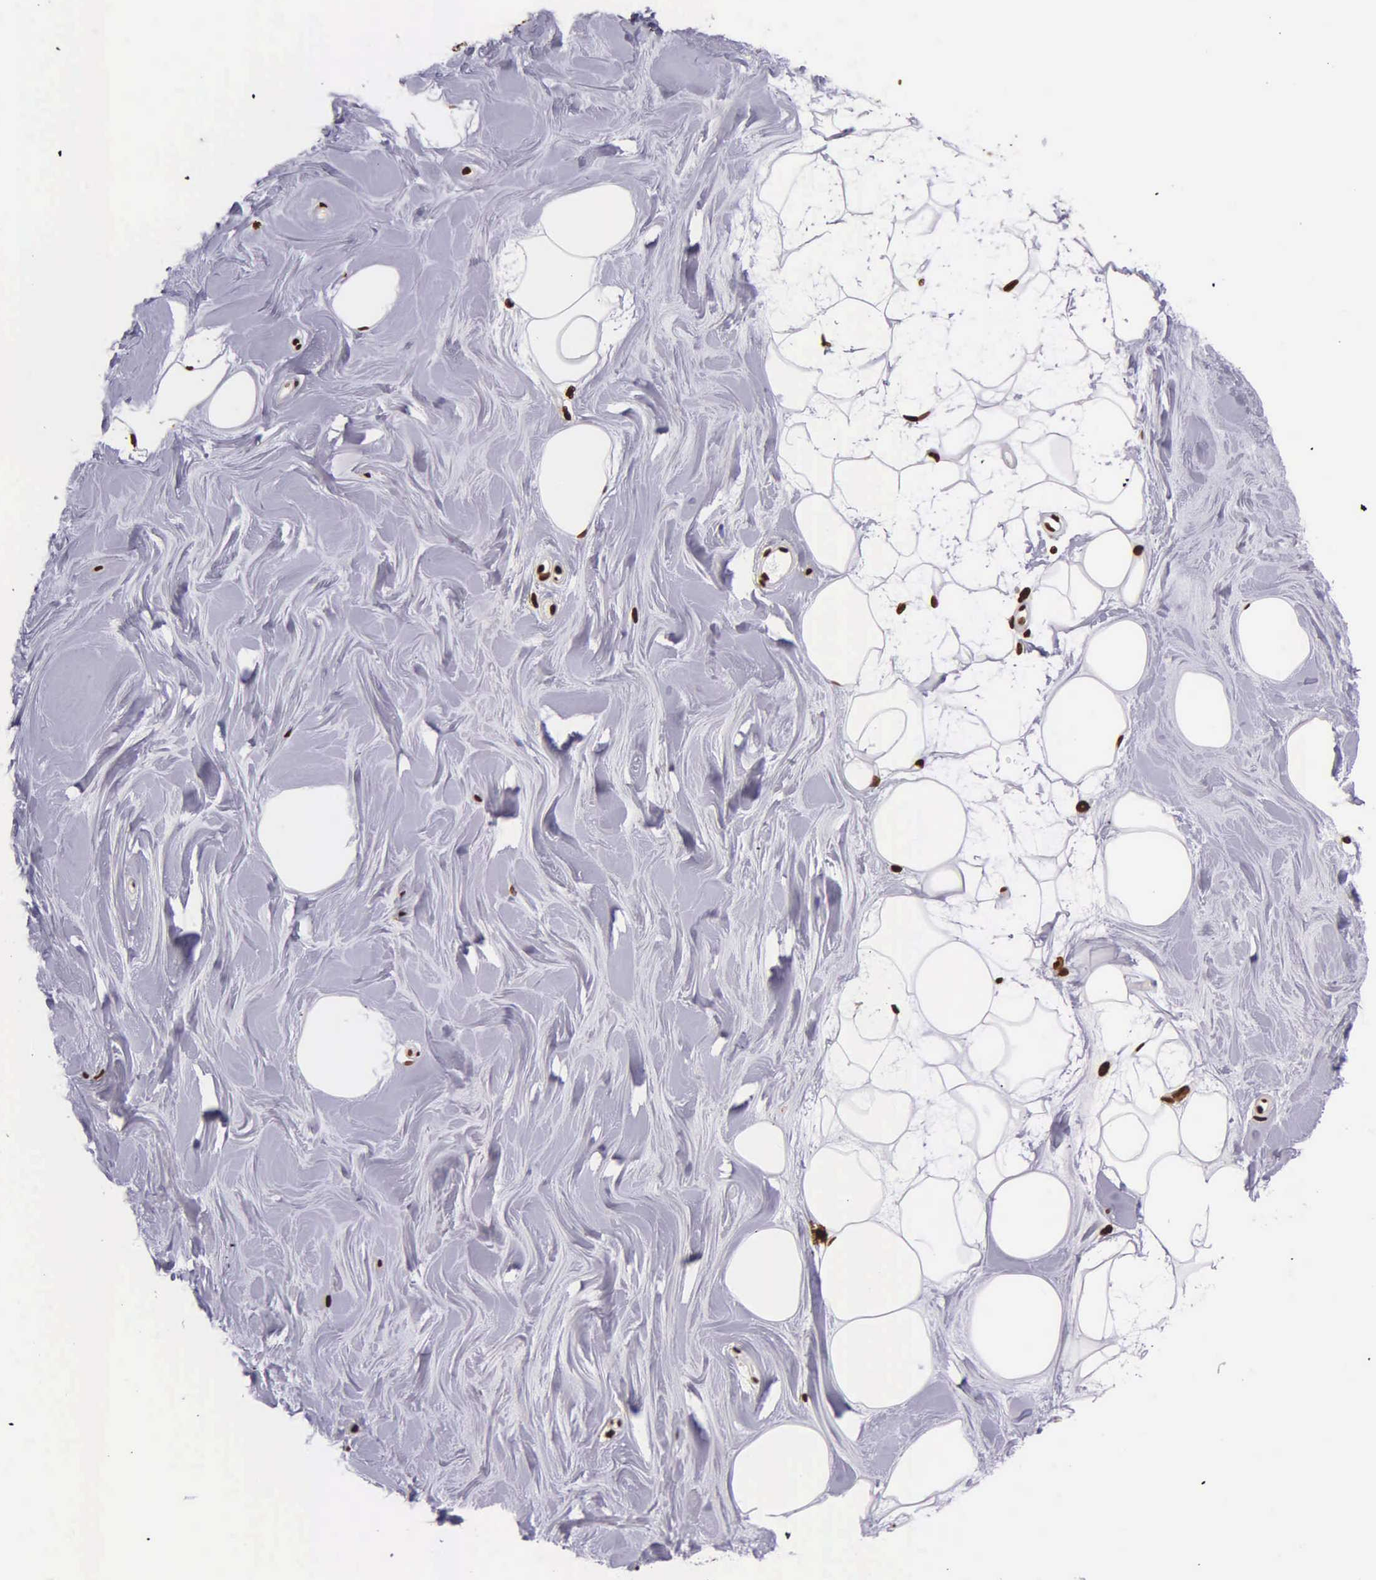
{"staining": {"intensity": "strong", "quantity": ">75%", "location": "nuclear"}, "tissue": "adipose tissue", "cell_type": "Adipocytes", "image_type": "normal", "snomed": [{"axis": "morphology", "description": "Normal tissue, NOS"}, {"axis": "topography", "description": "Breast"}], "caption": "This image displays immunohistochemistry (IHC) staining of benign adipose tissue, with high strong nuclear positivity in about >75% of adipocytes.", "gene": "H1", "patient": {"sex": "female", "age": 44}}